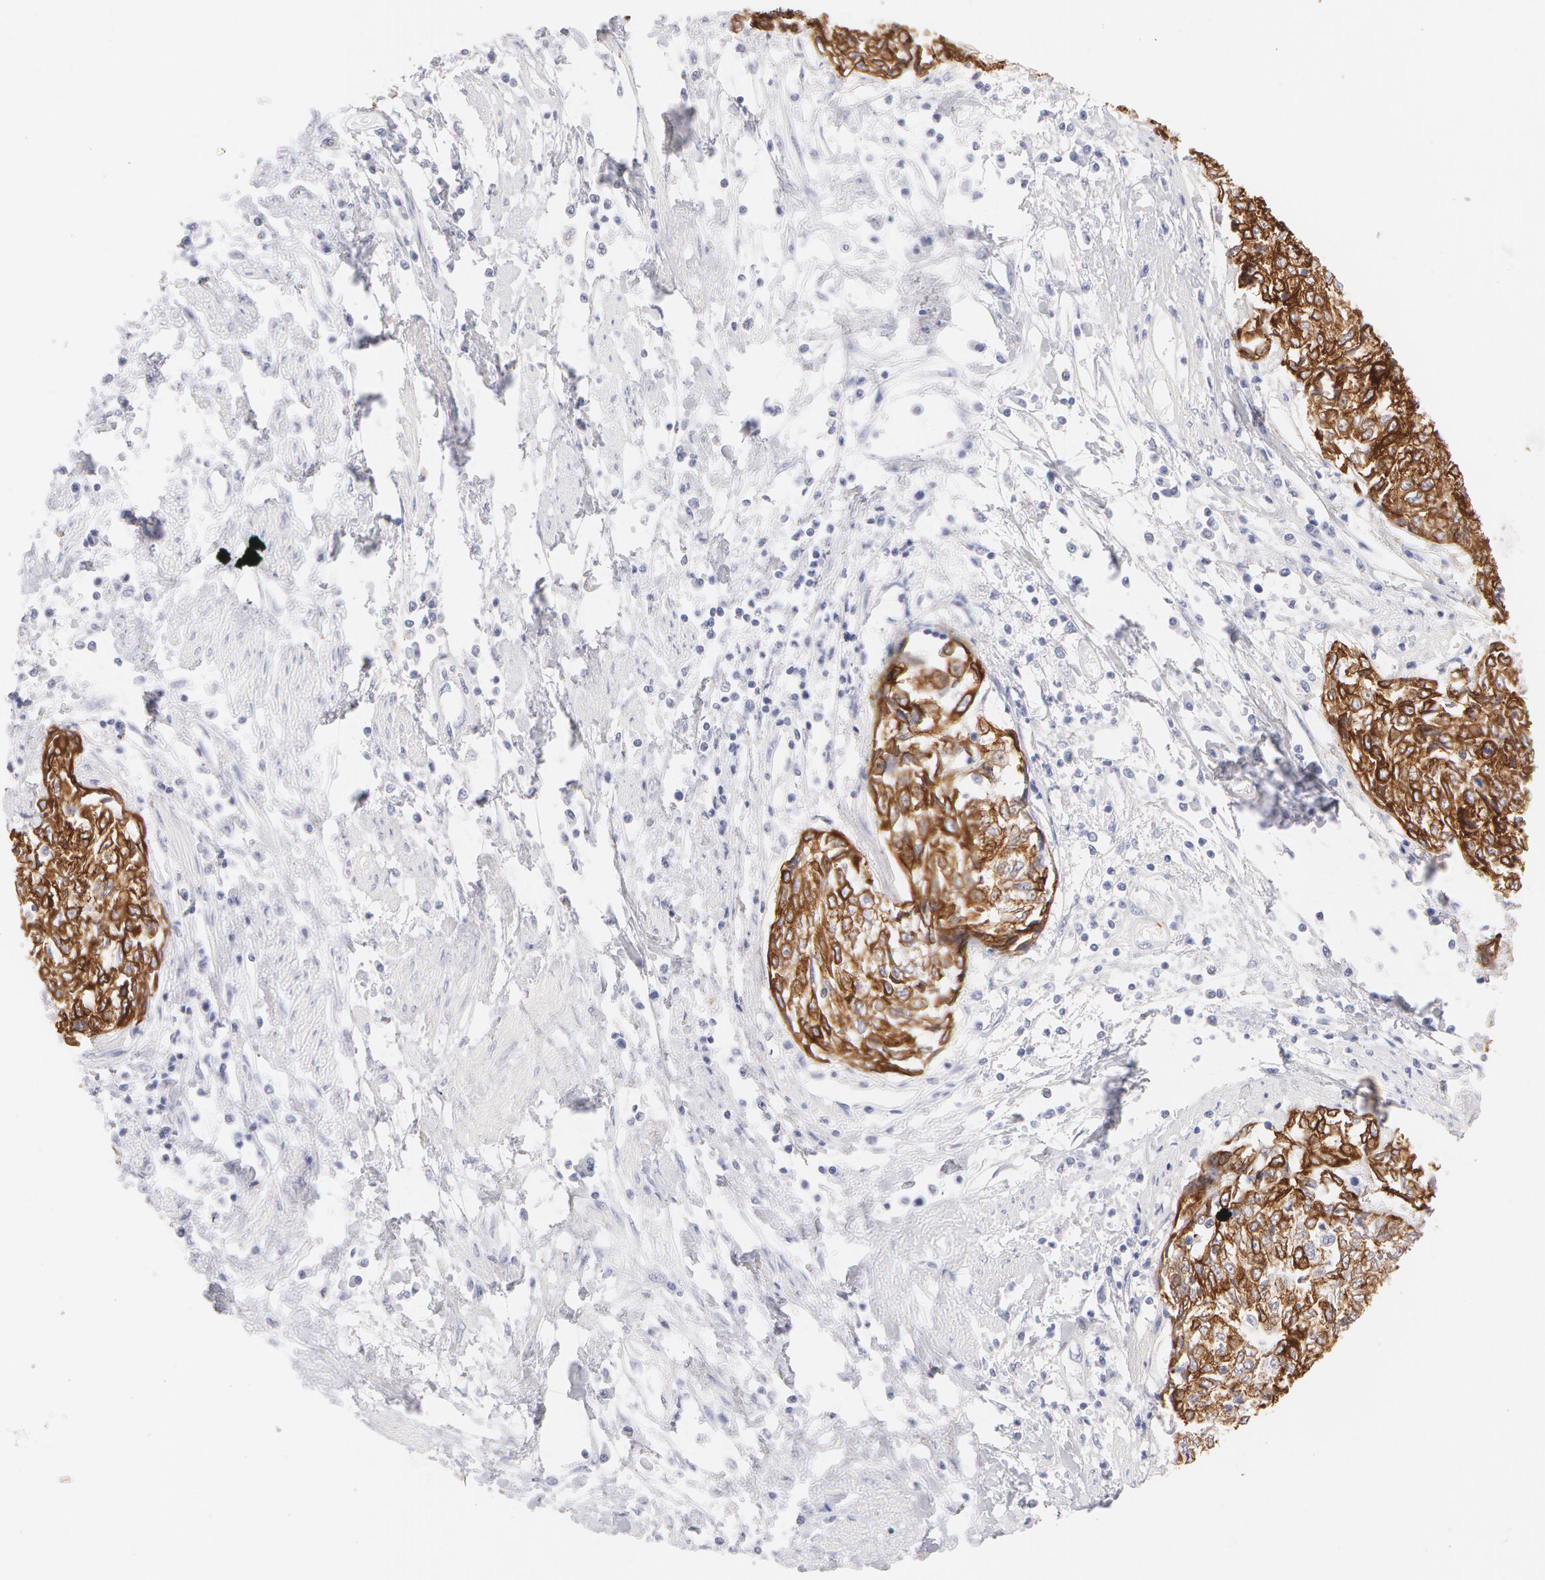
{"staining": {"intensity": "moderate", "quantity": ">75%", "location": "cytoplasmic/membranous"}, "tissue": "cervical cancer", "cell_type": "Tumor cells", "image_type": "cancer", "snomed": [{"axis": "morphology", "description": "Squamous cell carcinoma, NOS"}, {"axis": "topography", "description": "Cervix"}], "caption": "This micrograph shows immunohistochemistry staining of human cervical cancer (squamous cell carcinoma), with medium moderate cytoplasmic/membranous staining in approximately >75% of tumor cells.", "gene": "KRT8", "patient": {"sex": "female", "age": 57}}